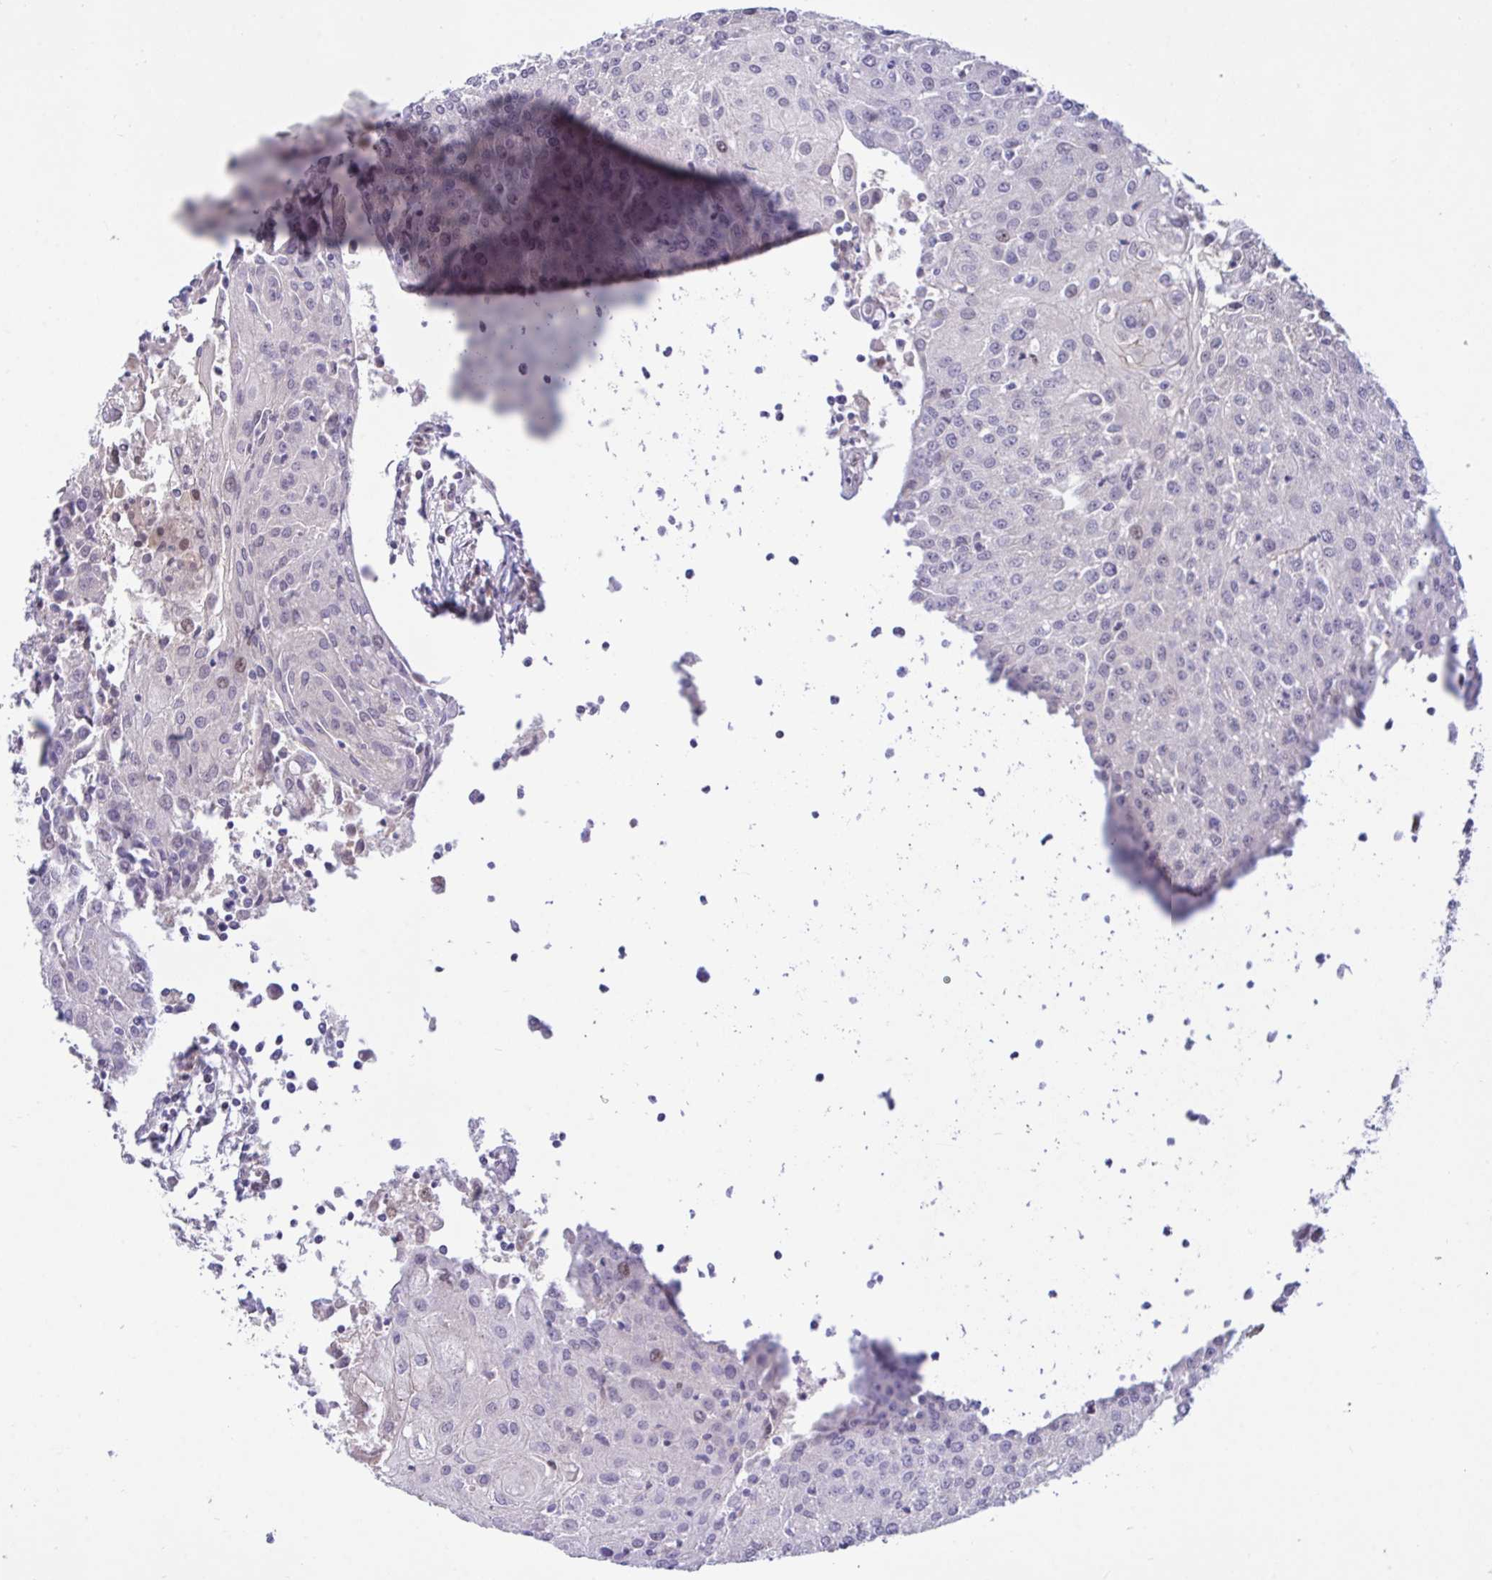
{"staining": {"intensity": "negative", "quantity": "none", "location": "none"}, "tissue": "urothelial cancer", "cell_type": "Tumor cells", "image_type": "cancer", "snomed": [{"axis": "morphology", "description": "Urothelial carcinoma, High grade"}, {"axis": "topography", "description": "Urinary bladder"}], "caption": "Tumor cells are negative for brown protein staining in urothelial cancer.", "gene": "EPOP", "patient": {"sex": "female", "age": 85}}